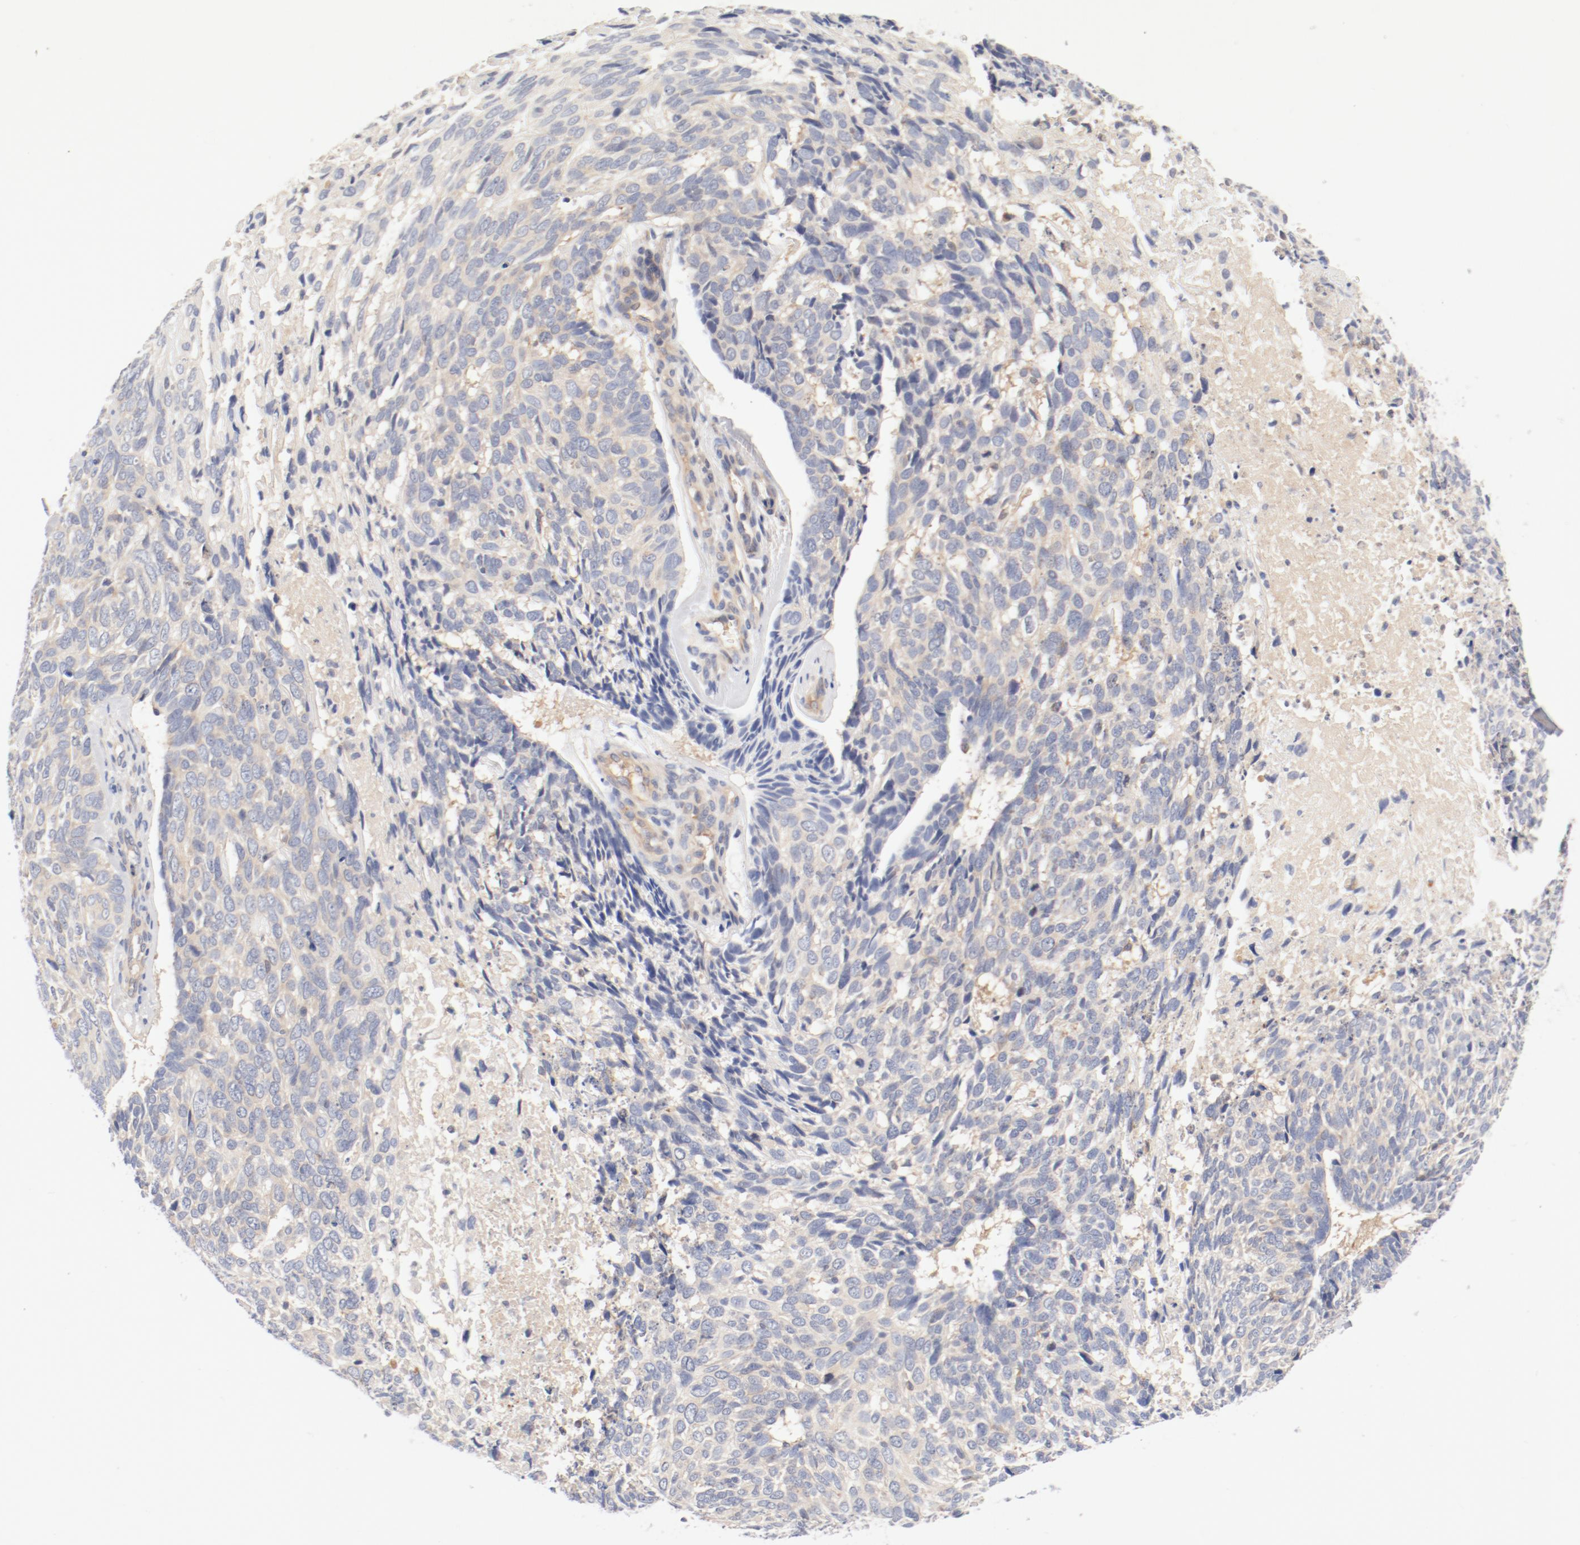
{"staining": {"intensity": "negative", "quantity": "none", "location": "none"}, "tissue": "skin cancer", "cell_type": "Tumor cells", "image_type": "cancer", "snomed": [{"axis": "morphology", "description": "Basal cell carcinoma"}, {"axis": "topography", "description": "Skin"}], "caption": "This is an immunohistochemistry image of human skin cancer (basal cell carcinoma). There is no staining in tumor cells.", "gene": "DYNC1H1", "patient": {"sex": "male", "age": 72}}